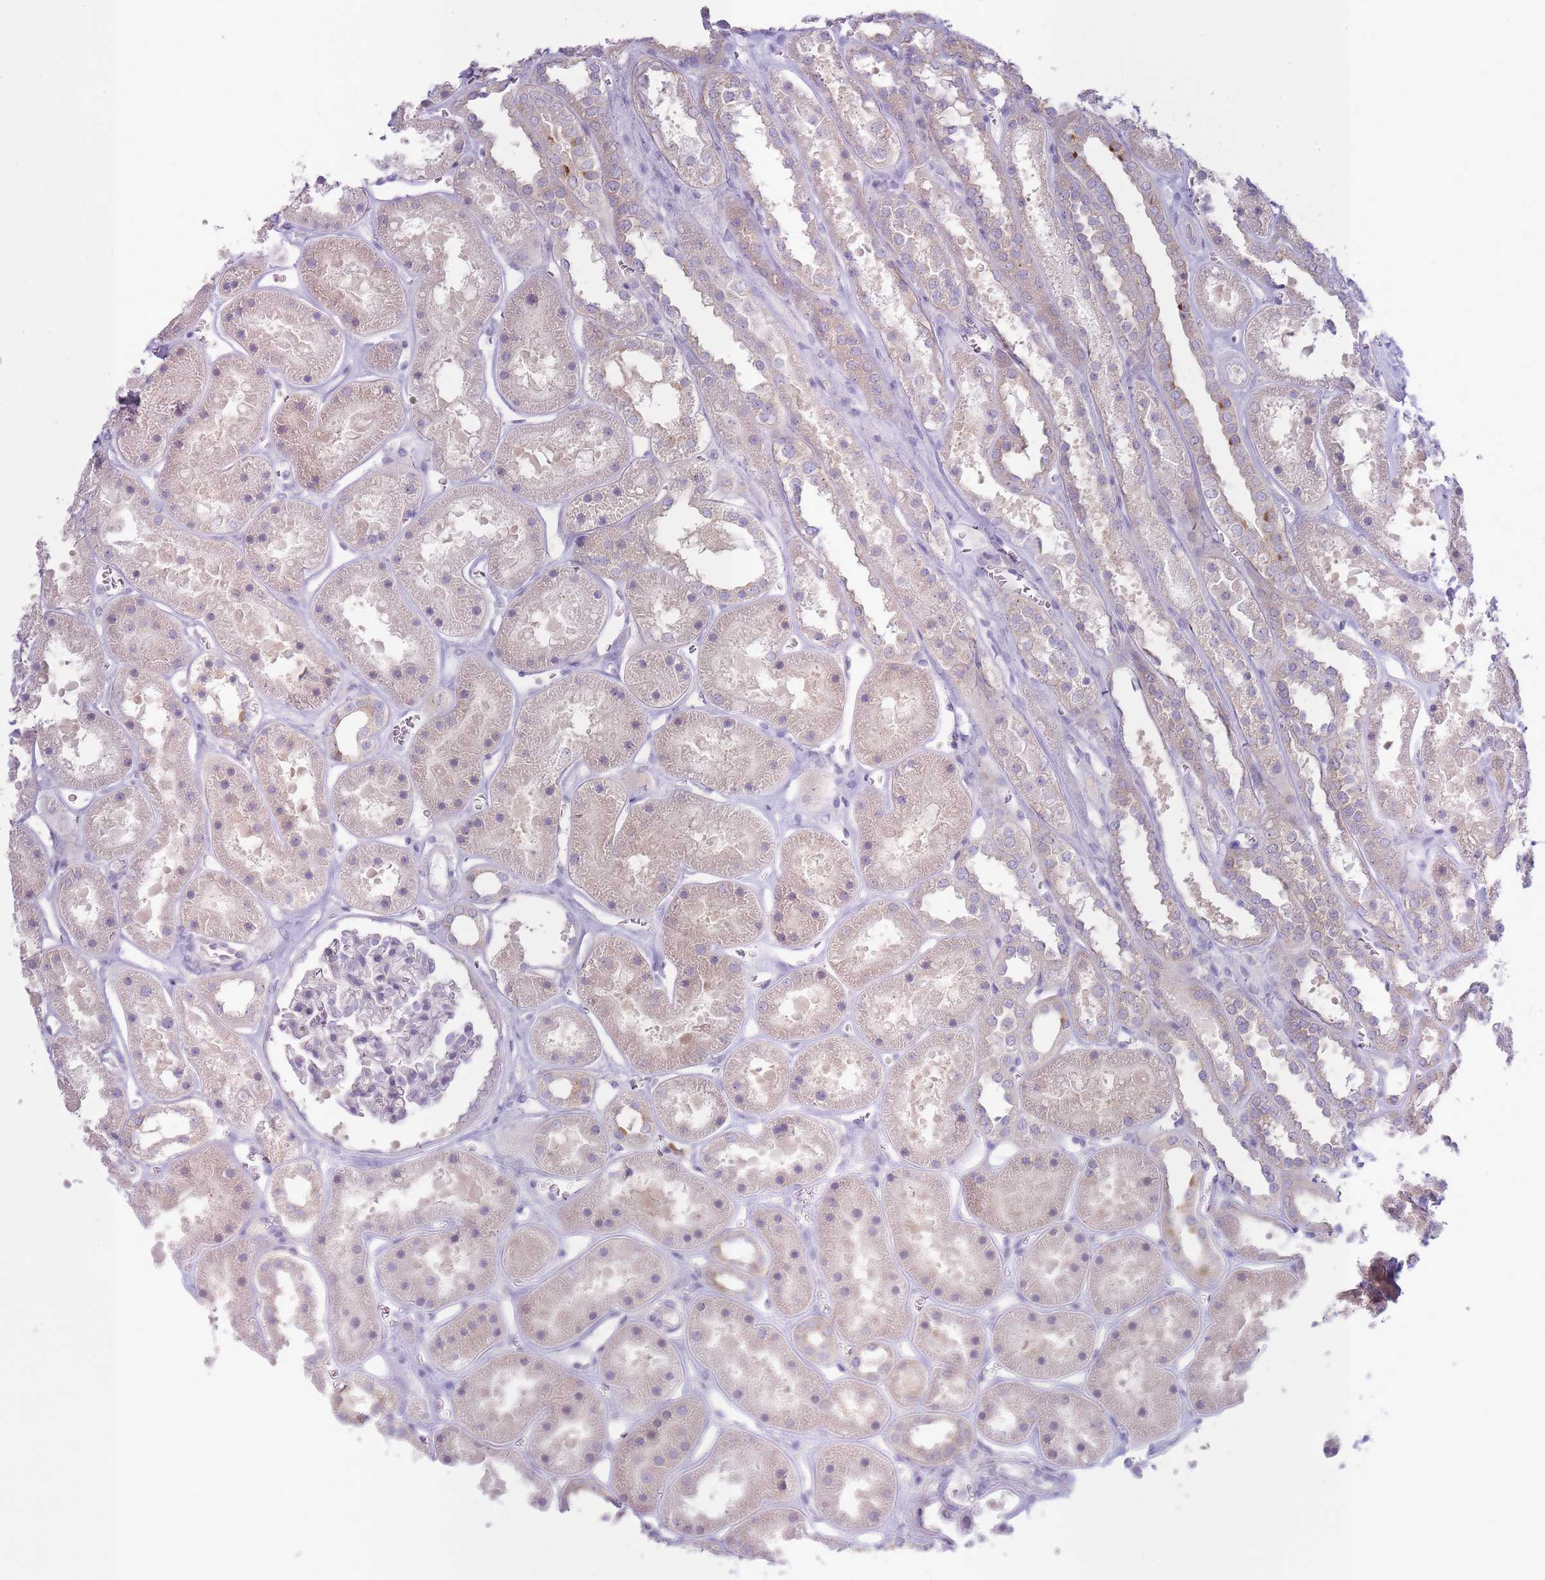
{"staining": {"intensity": "negative", "quantity": "none", "location": "none"}, "tissue": "kidney", "cell_type": "Cells in glomeruli", "image_type": "normal", "snomed": [{"axis": "morphology", "description": "Normal tissue, NOS"}, {"axis": "topography", "description": "Kidney"}], "caption": "The IHC histopathology image has no significant positivity in cells in glomeruli of kidney. (DAB (3,3'-diaminobenzidine) immunohistochemistry (IHC) visualized using brightfield microscopy, high magnification).", "gene": "OR5L1", "patient": {"sex": "female", "age": 41}}